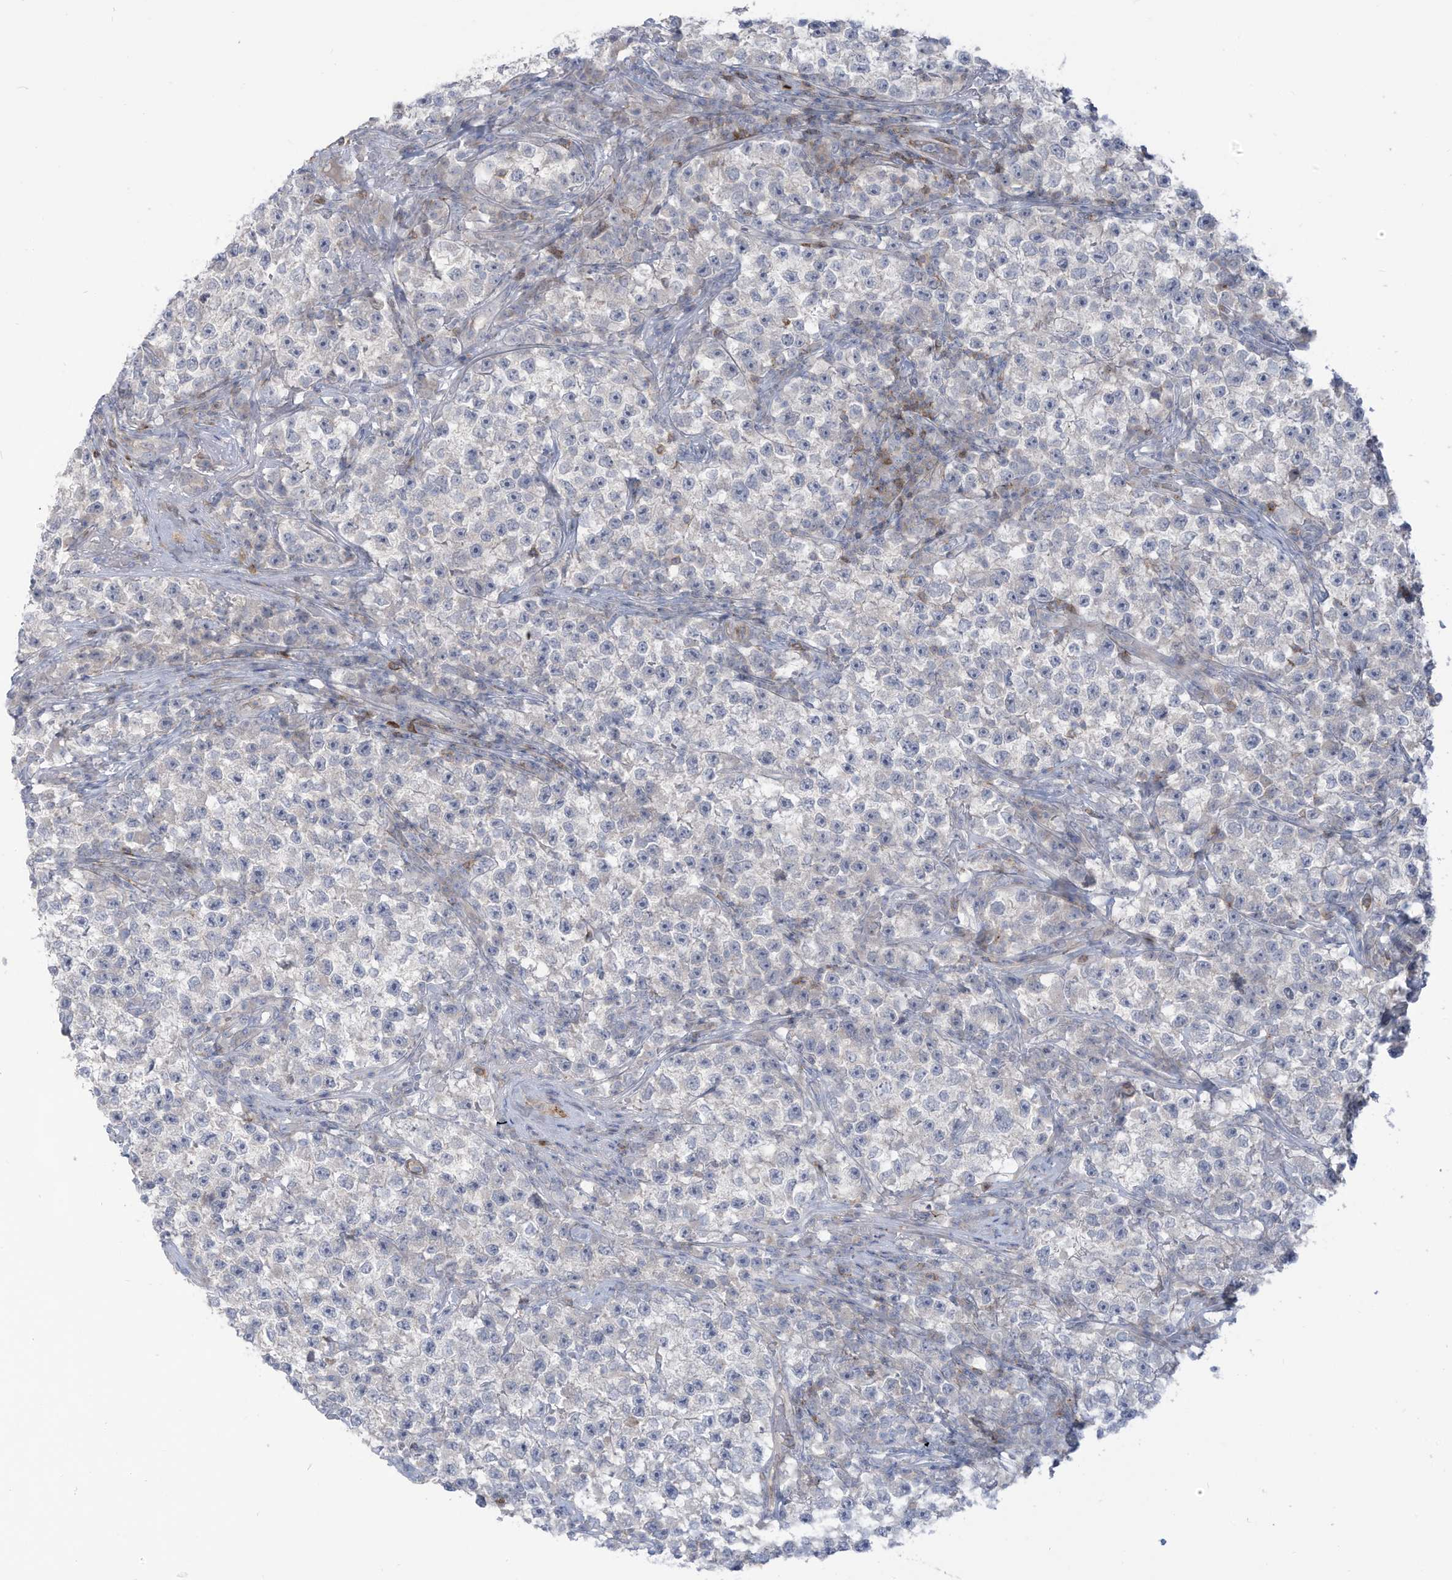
{"staining": {"intensity": "negative", "quantity": "none", "location": "none"}, "tissue": "testis cancer", "cell_type": "Tumor cells", "image_type": "cancer", "snomed": [{"axis": "morphology", "description": "Seminoma, NOS"}, {"axis": "topography", "description": "Testis"}], "caption": "IHC of human testis cancer (seminoma) exhibits no staining in tumor cells.", "gene": "NOTO", "patient": {"sex": "male", "age": 22}}